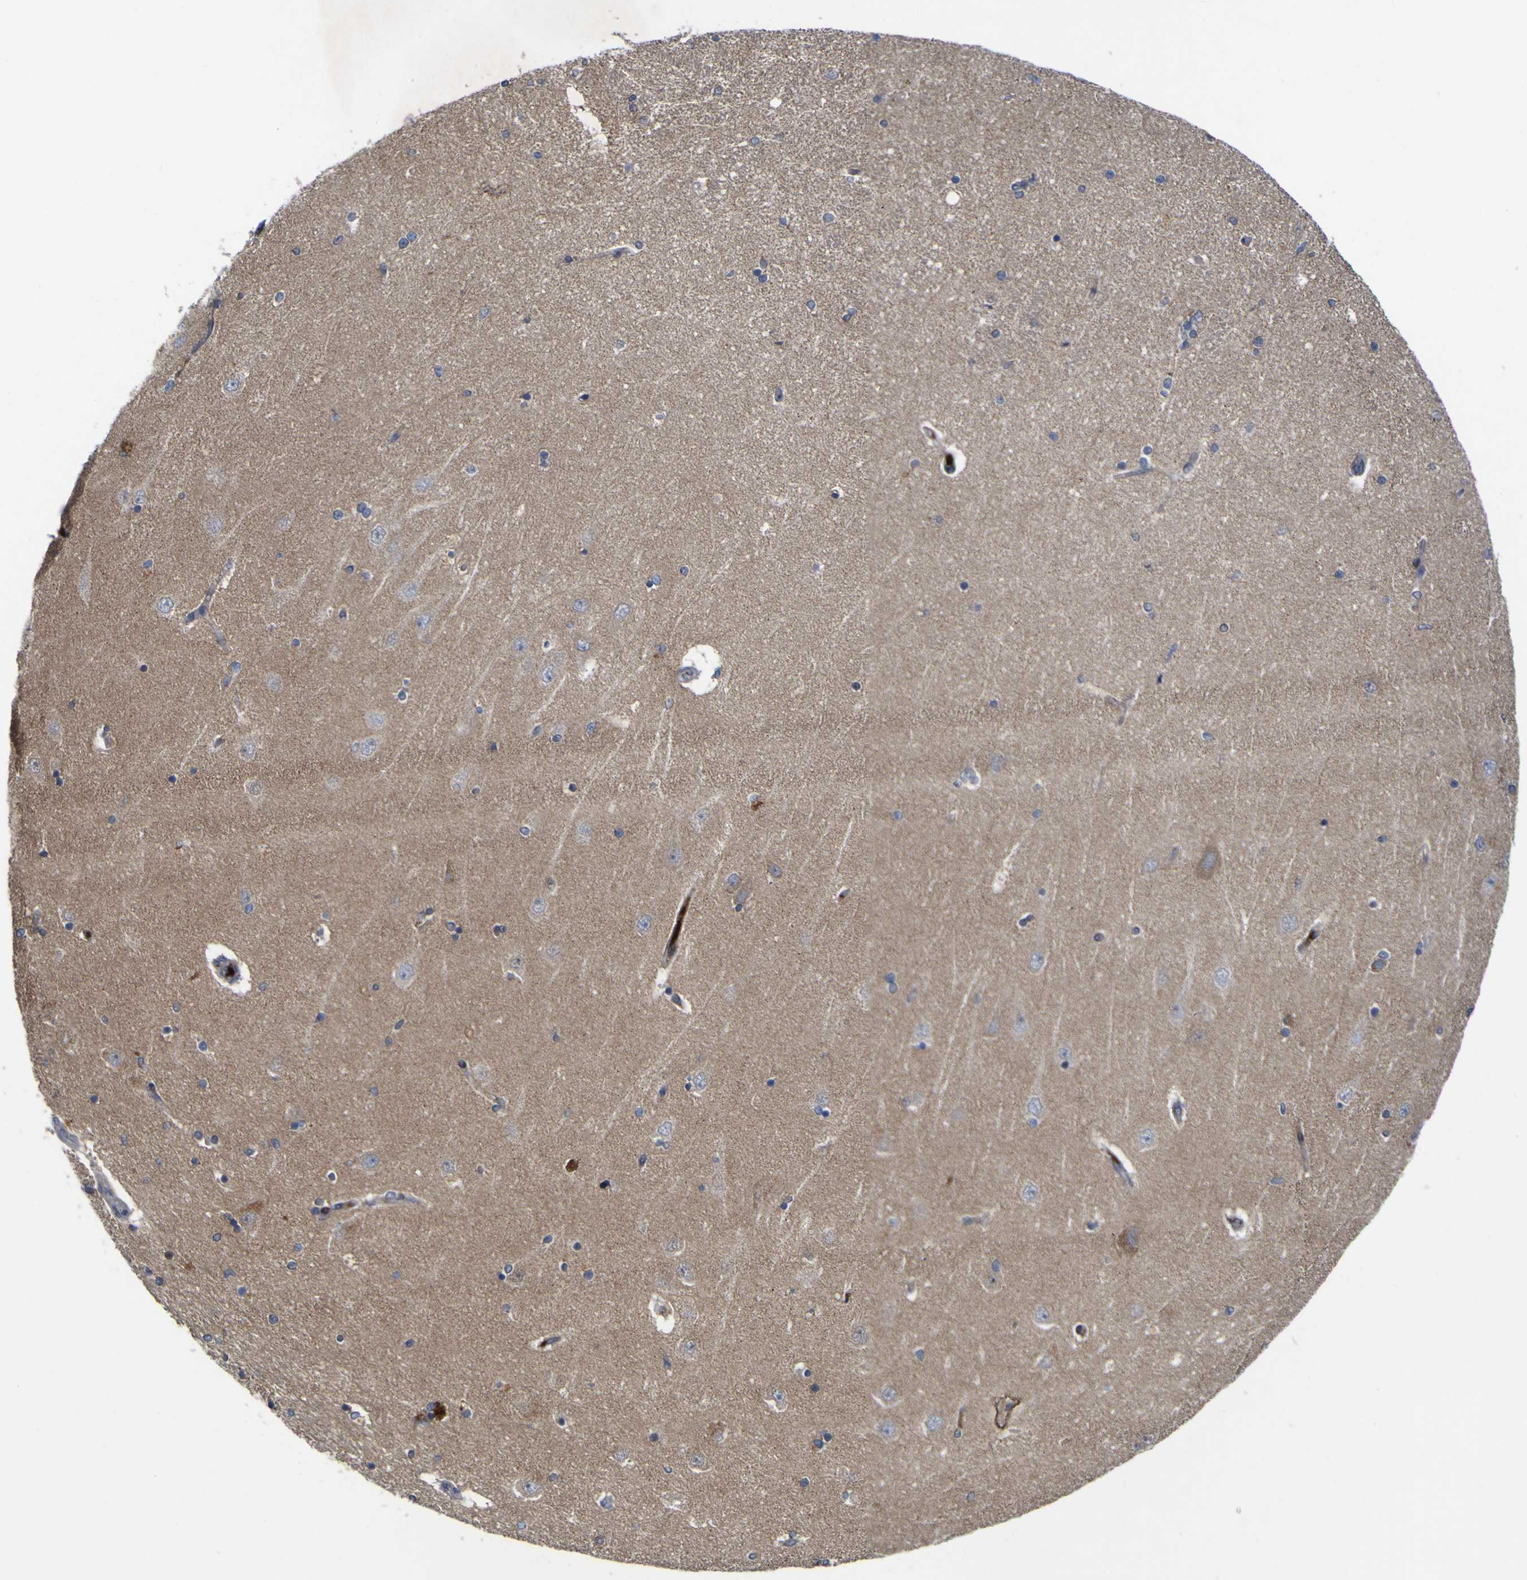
{"staining": {"intensity": "negative", "quantity": "none", "location": "none"}, "tissue": "hippocampus", "cell_type": "Glial cells", "image_type": "normal", "snomed": [{"axis": "morphology", "description": "Normal tissue, NOS"}, {"axis": "topography", "description": "Hippocampus"}], "caption": "The micrograph demonstrates no staining of glial cells in benign hippocampus. Brightfield microscopy of IHC stained with DAB (3,3'-diaminobenzidine) (brown) and hematoxylin (blue), captured at high magnification.", "gene": "NAV1", "patient": {"sex": "female", "age": 54}}